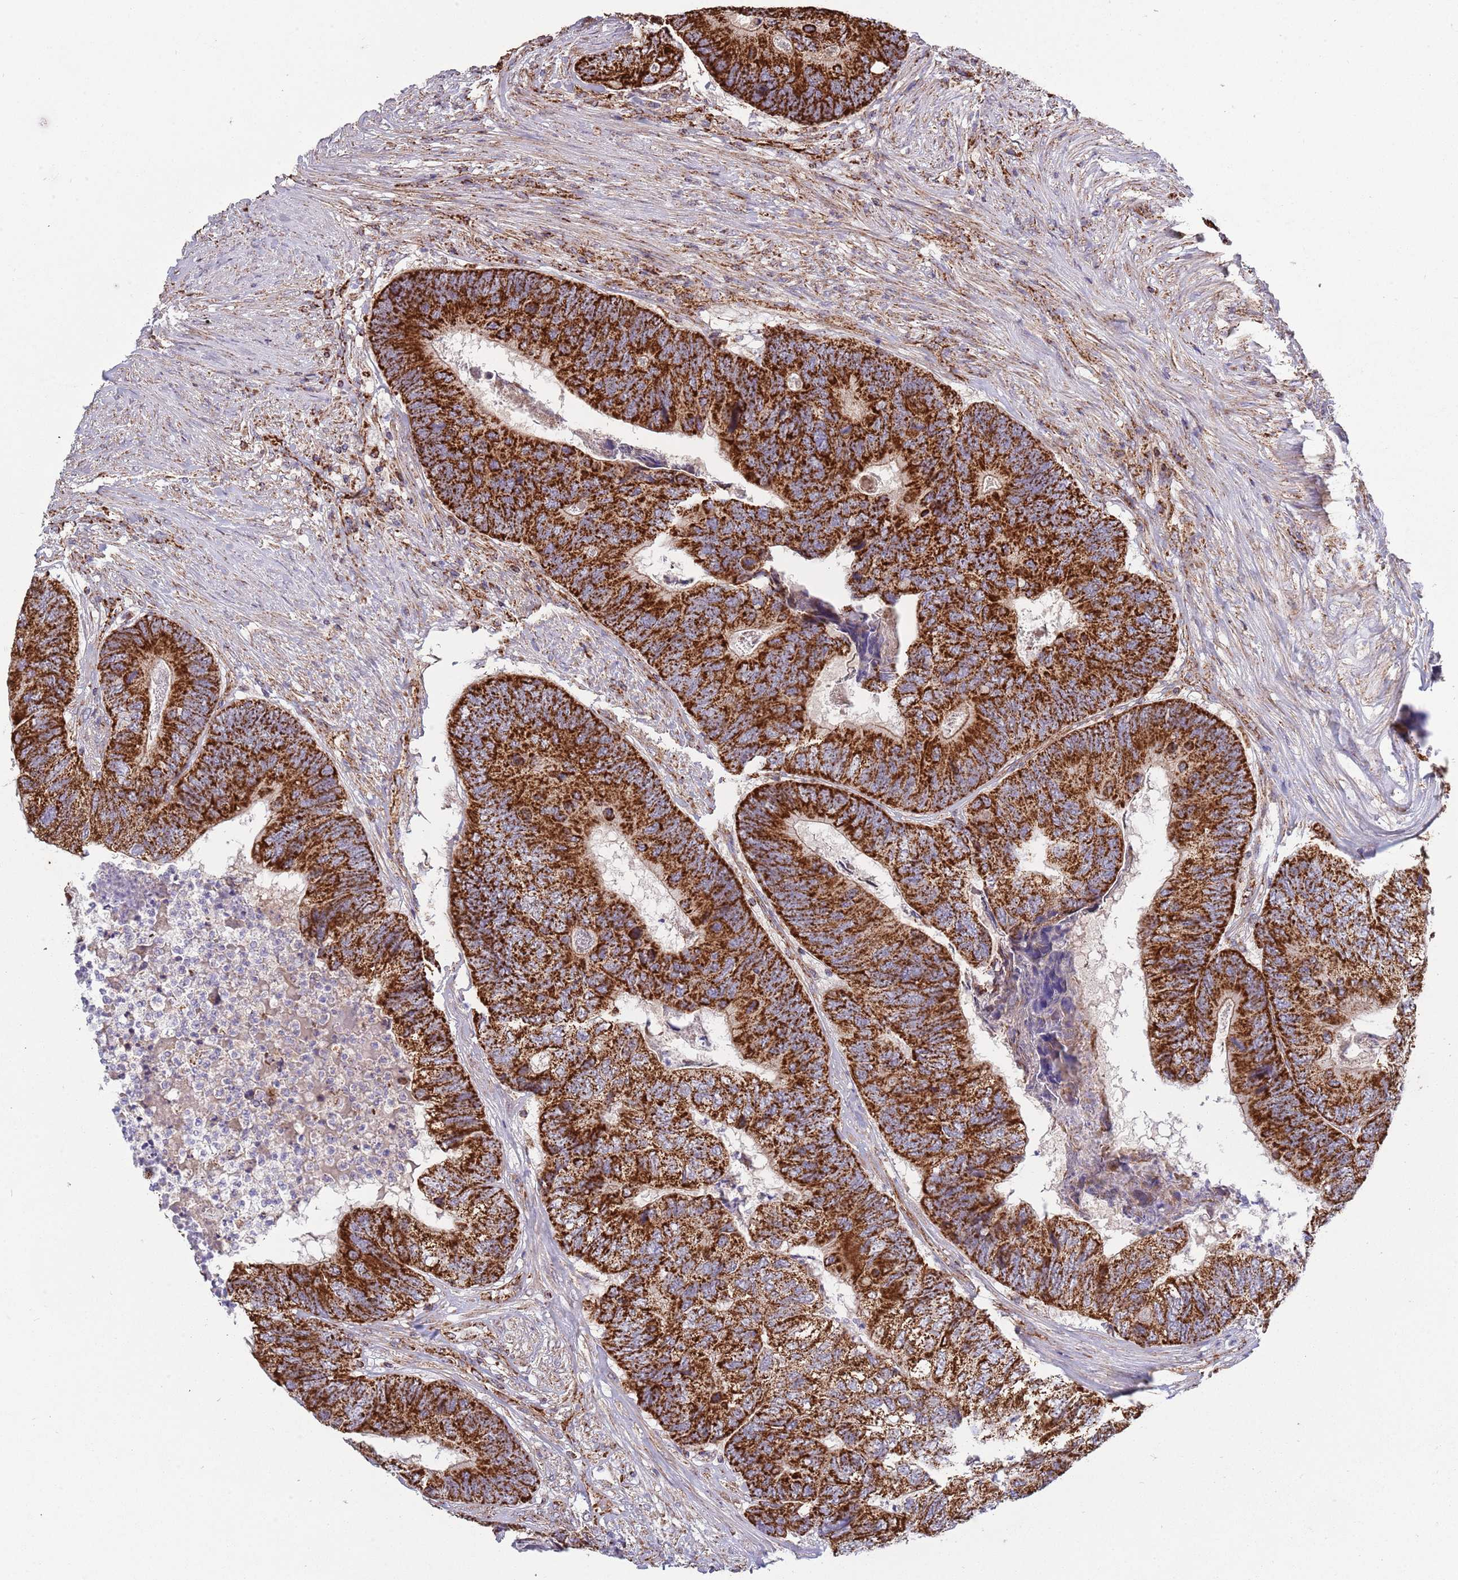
{"staining": {"intensity": "strong", "quantity": ">75%", "location": "cytoplasmic/membranous"}, "tissue": "colorectal cancer", "cell_type": "Tumor cells", "image_type": "cancer", "snomed": [{"axis": "morphology", "description": "Adenocarcinoma, NOS"}, {"axis": "topography", "description": "Colon"}], "caption": "Immunohistochemistry (DAB (3,3'-diaminobenzidine)) staining of colorectal cancer (adenocarcinoma) demonstrates strong cytoplasmic/membranous protein positivity in approximately >75% of tumor cells. (brown staining indicates protein expression, while blue staining denotes nuclei).", "gene": "VPS16", "patient": {"sex": "female", "age": 67}}